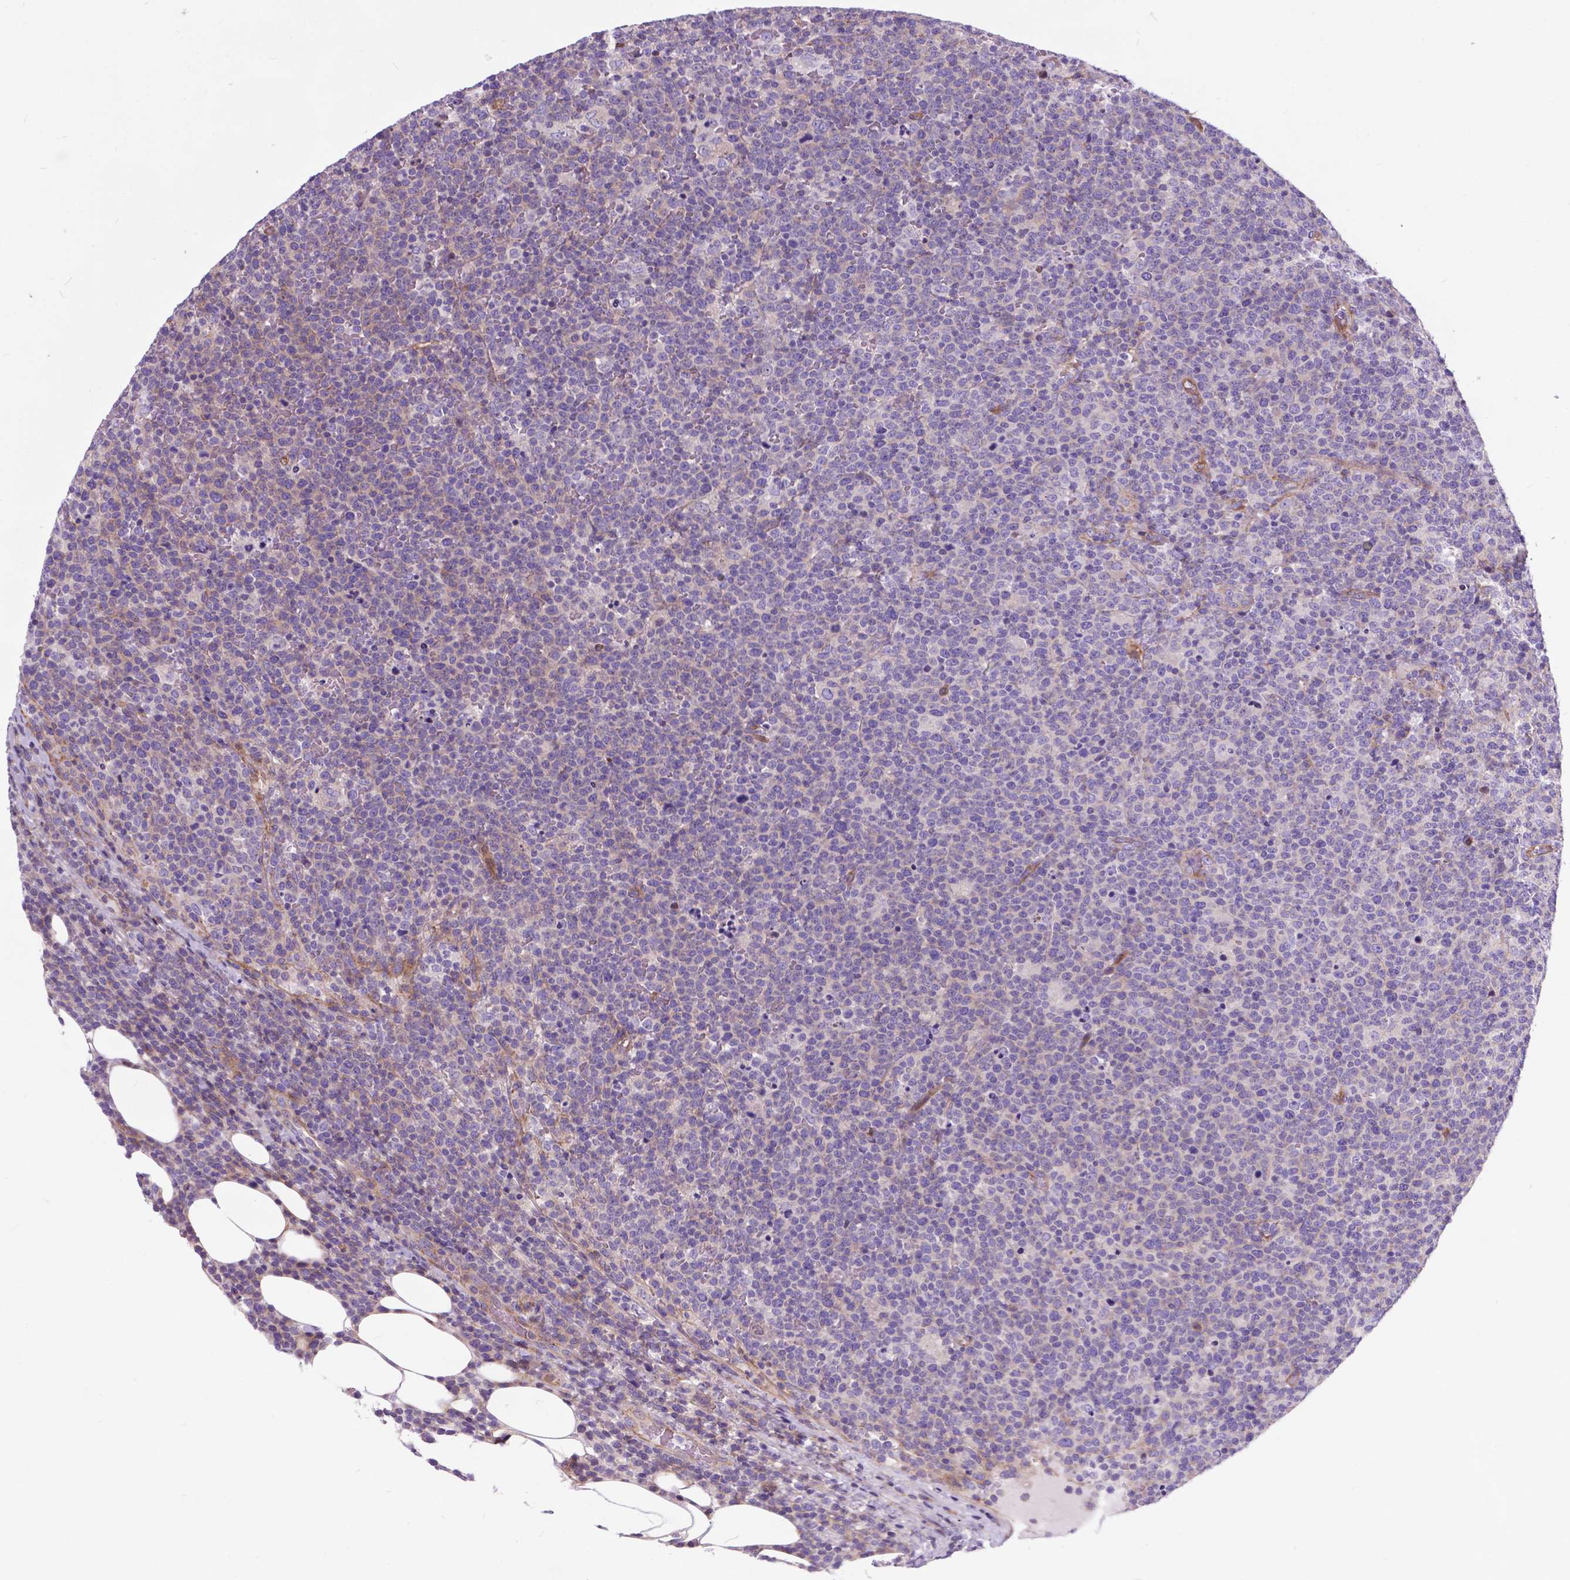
{"staining": {"intensity": "negative", "quantity": "none", "location": "none"}, "tissue": "lymphoma", "cell_type": "Tumor cells", "image_type": "cancer", "snomed": [{"axis": "morphology", "description": "Malignant lymphoma, non-Hodgkin's type, High grade"}, {"axis": "topography", "description": "Lymph node"}], "caption": "Tumor cells are negative for brown protein staining in lymphoma. (IHC, brightfield microscopy, high magnification).", "gene": "FLT4", "patient": {"sex": "male", "age": 61}}